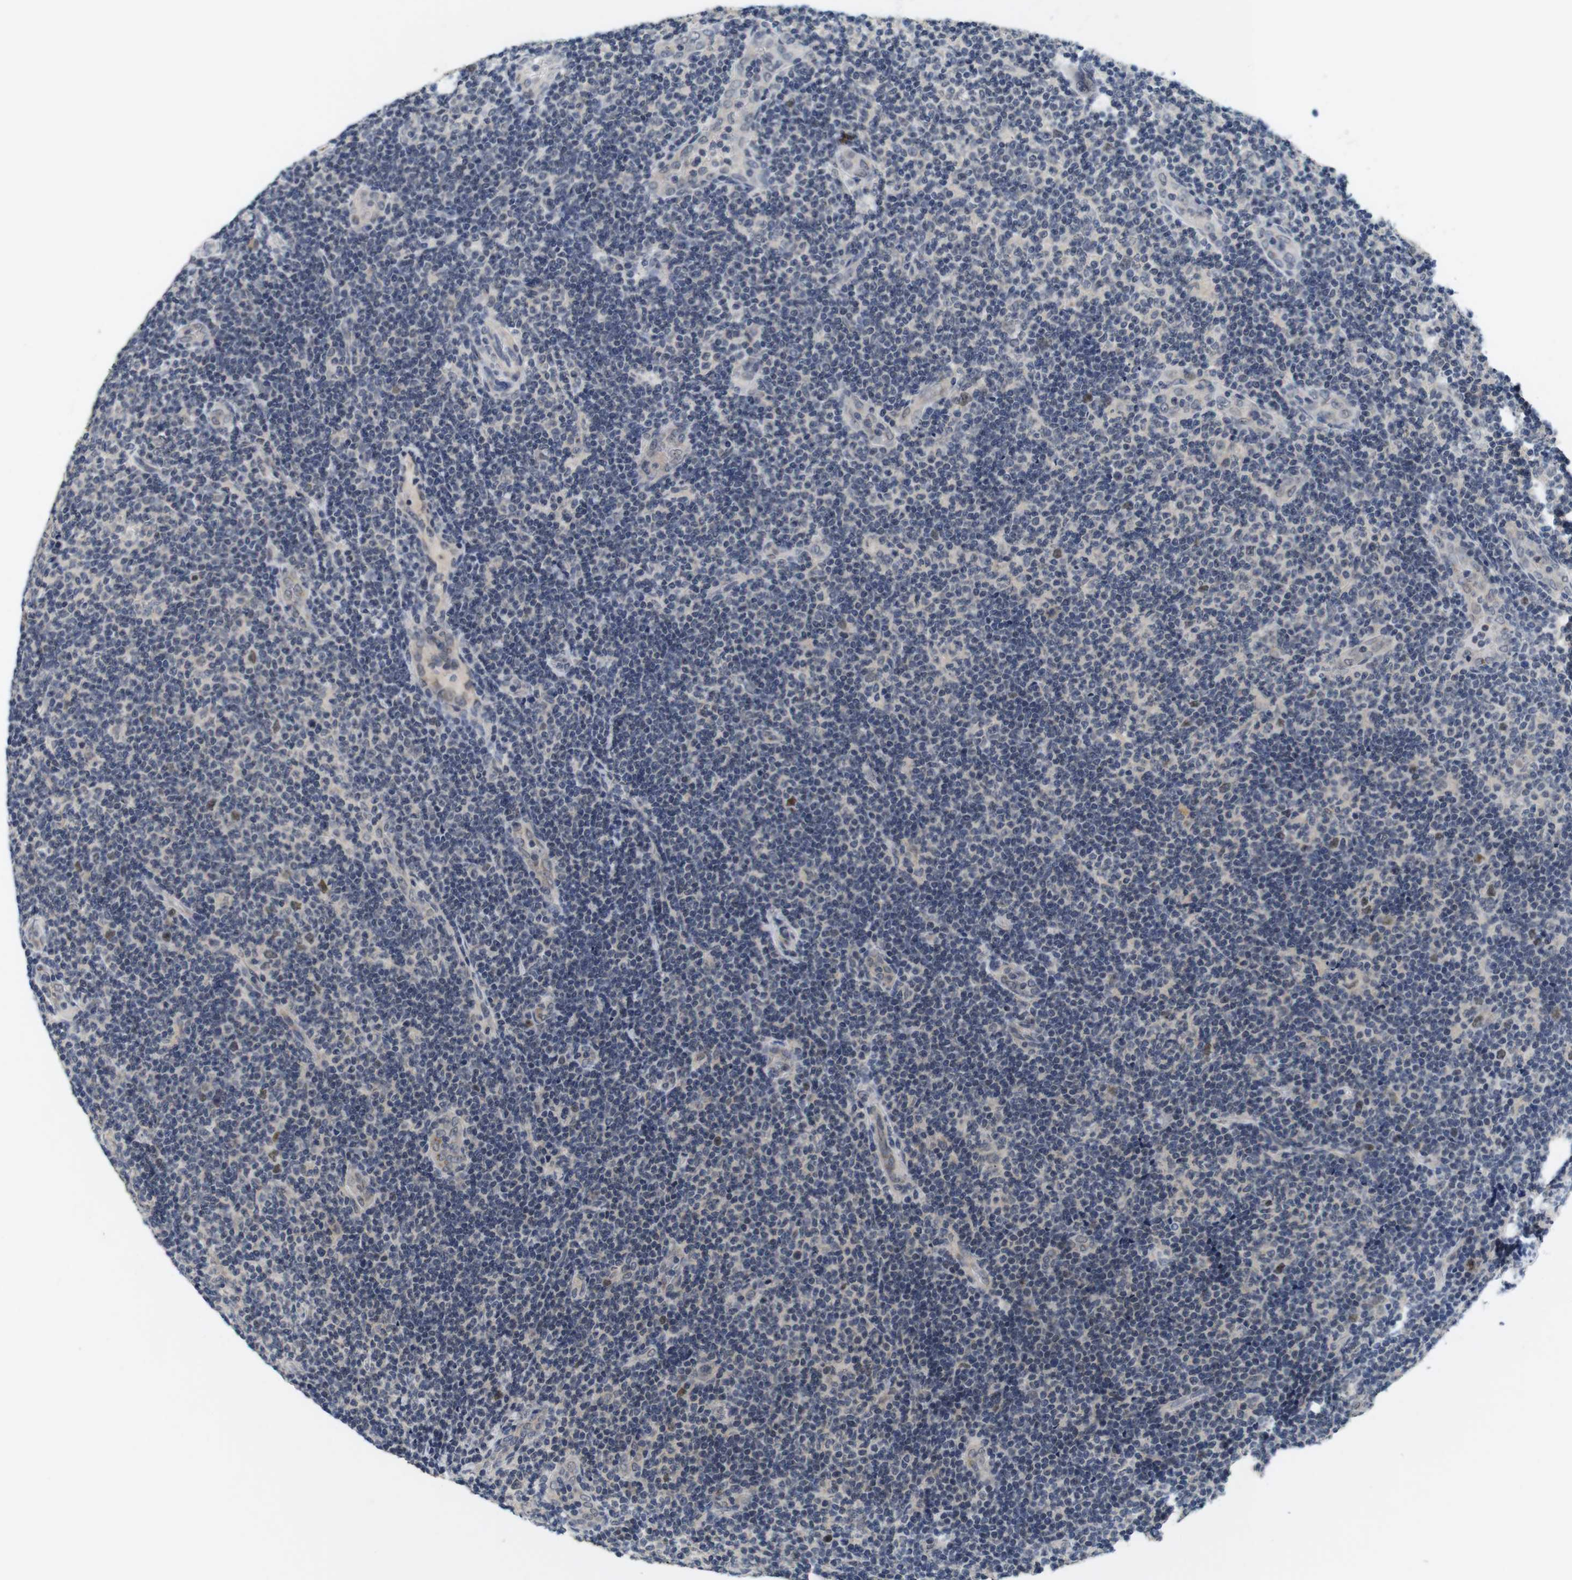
{"staining": {"intensity": "moderate", "quantity": "<25%", "location": "nuclear"}, "tissue": "lymphoma", "cell_type": "Tumor cells", "image_type": "cancer", "snomed": [{"axis": "morphology", "description": "Malignant lymphoma, non-Hodgkin's type, Low grade"}, {"axis": "topography", "description": "Lymph node"}], "caption": "Lymphoma was stained to show a protein in brown. There is low levels of moderate nuclear expression in approximately <25% of tumor cells.", "gene": "SKP2", "patient": {"sex": "male", "age": 83}}